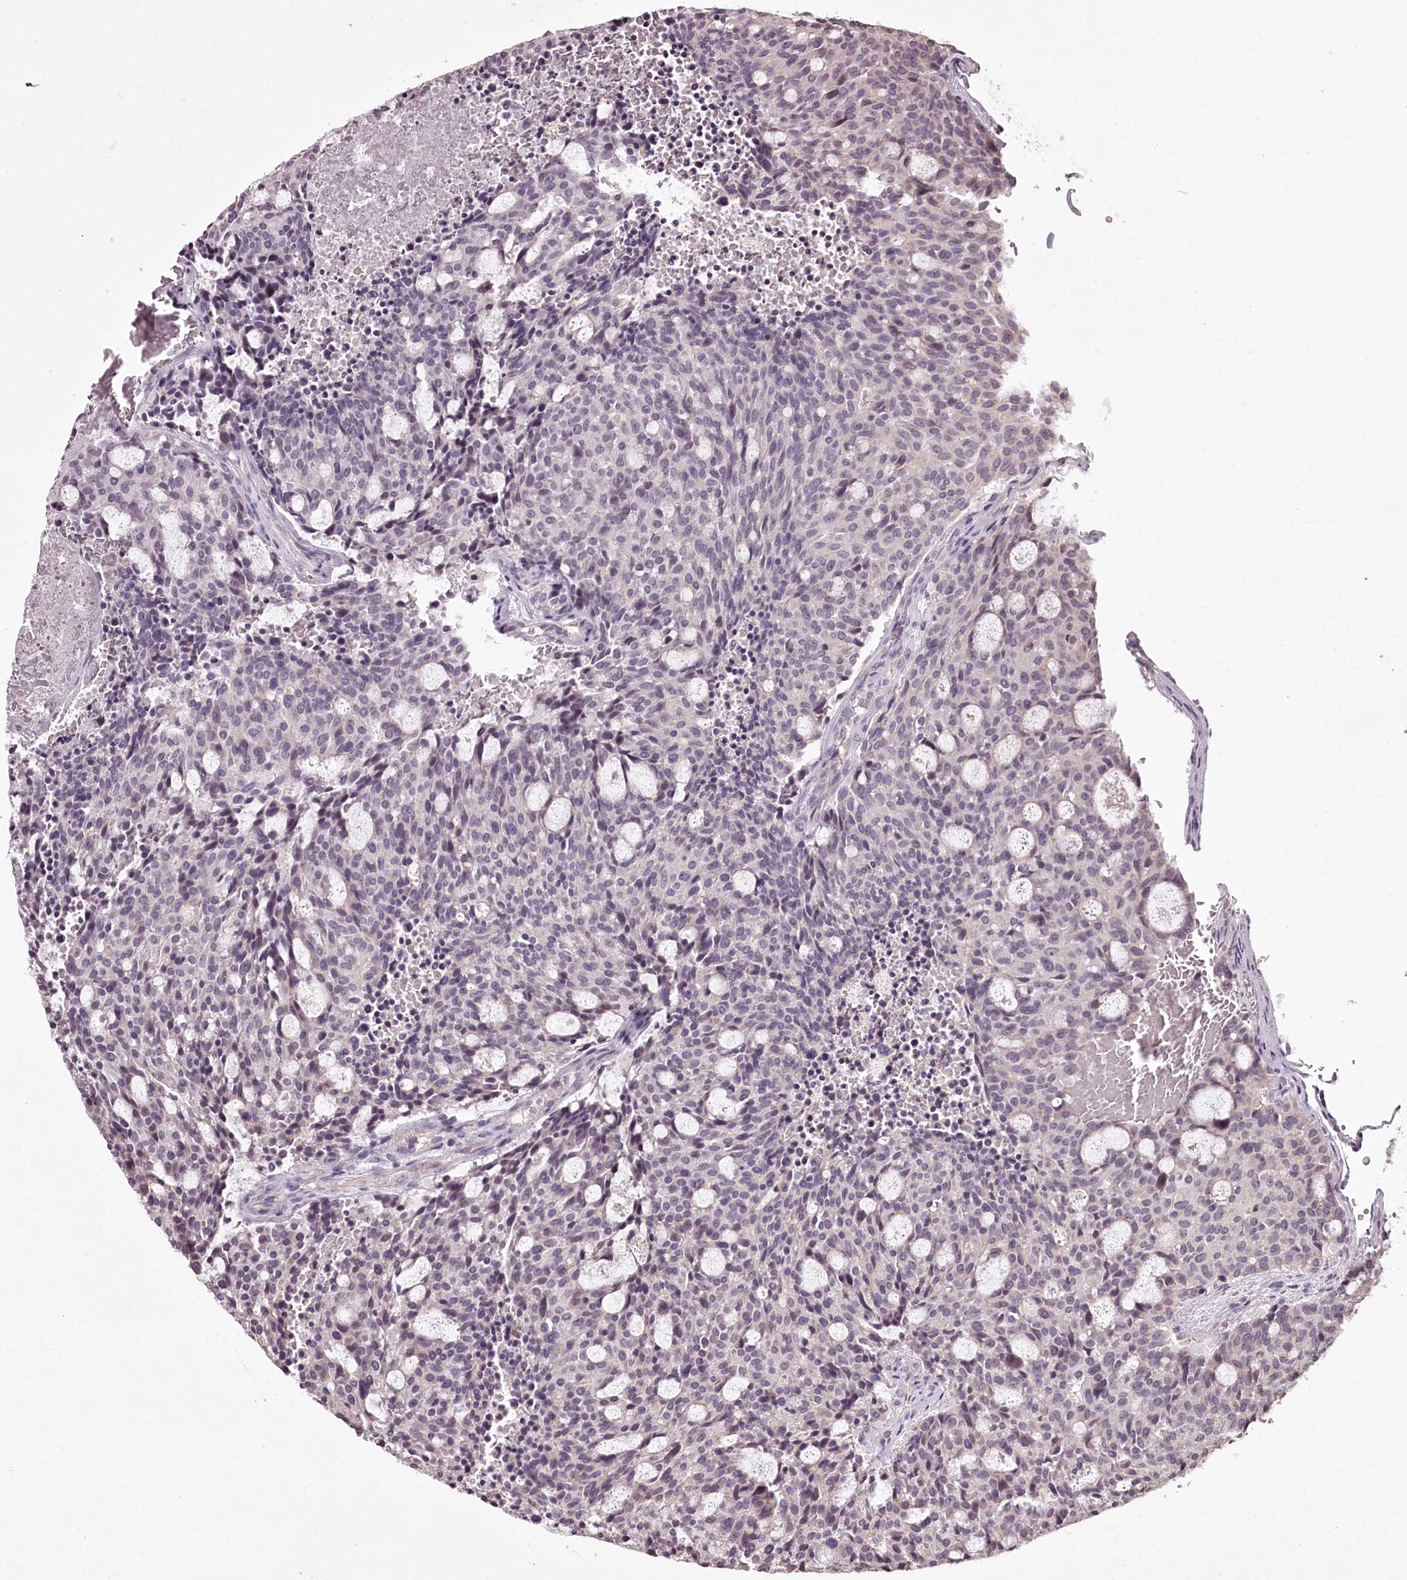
{"staining": {"intensity": "negative", "quantity": "none", "location": "none"}, "tissue": "carcinoid", "cell_type": "Tumor cells", "image_type": "cancer", "snomed": [{"axis": "morphology", "description": "Carcinoid, malignant, NOS"}, {"axis": "topography", "description": "Pancreas"}], "caption": "A photomicrograph of carcinoid stained for a protein reveals no brown staining in tumor cells. (Brightfield microscopy of DAB (3,3'-diaminobenzidine) immunohistochemistry (IHC) at high magnification).", "gene": "RBMXL2", "patient": {"sex": "female", "age": 54}}